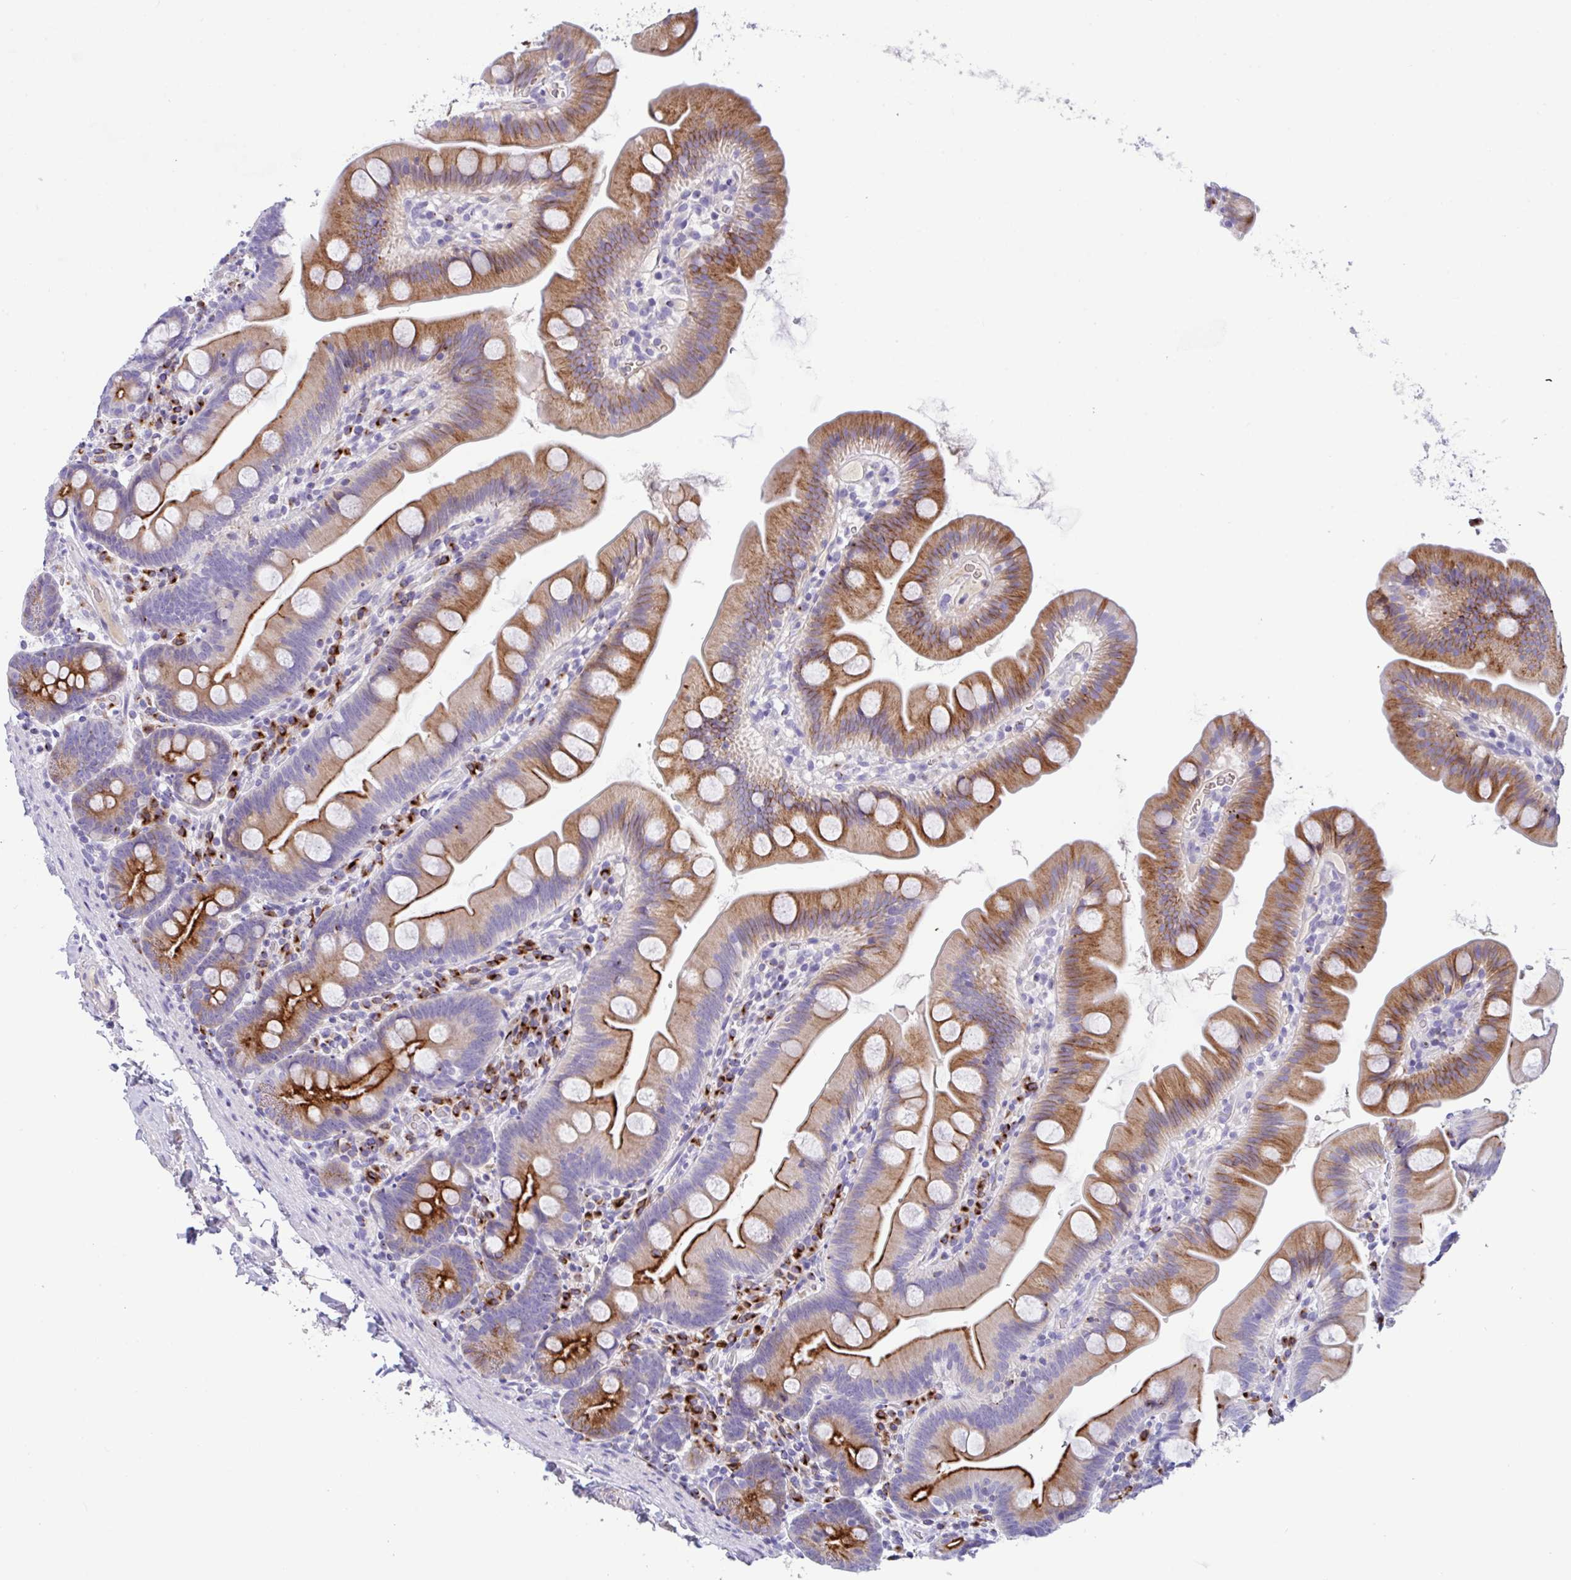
{"staining": {"intensity": "strong", "quantity": ">75%", "location": "cytoplasmic/membranous"}, "tissue": "small intestine", "cell_type": "Glandular cells", "image_type": "normal", "snomed": [{"axis": "morphology", "description": "Normal tissue, NOS"}, {"axis": "topography", "description": "Small intestine"}], "caption": "Protein expression by immunohistochemistry (IHC) displays strong cytoplasmic/membranous expression in approximately >75% of glandular cells in normal small intestine. Immunohistochemistry stains the protein of interest in brown and the nuclei are stained blue.", "gene": "FBXL20", "patient": {"sex": "female", "age": 68}}